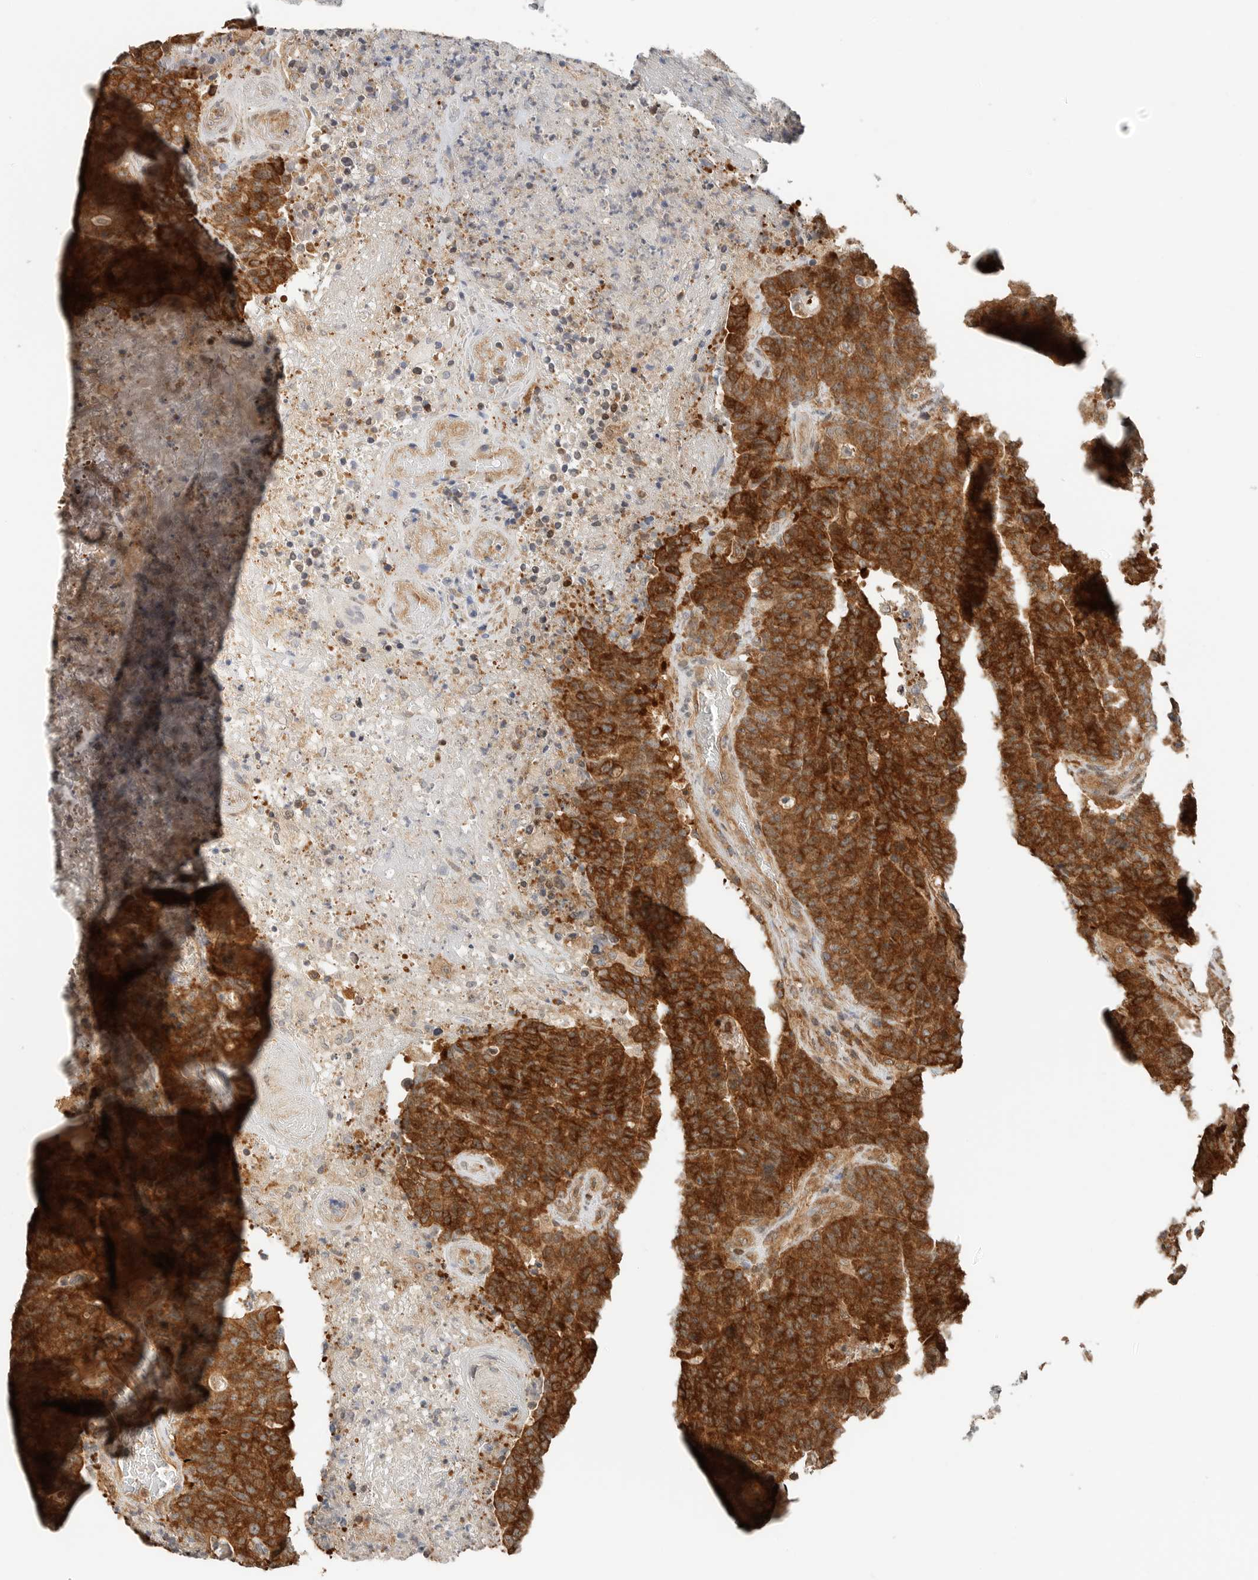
{"staining": {"intensity": "strong", "quantity": ">75%", "location": "cytoplasmic/membranous"}, "tissue": "colorectal cancer", "cell_type": "Tumor cells", "image_type": "cancer", "snomed": [{"axis": "morphology", "description": "Normal tissue, NOS"}, {"axis": "morphology", "description": "Adenocarcinoma, NOS"}, {"axis": "topography", "description": "Colon"}], "caption": "Protein staining displays strong cytoplasmic/membranous positivity in about >75% of tumor cells in colorectal cancer.", "gene": "XPNPEP1", "patient": {"sex": "female", "age": 75}}